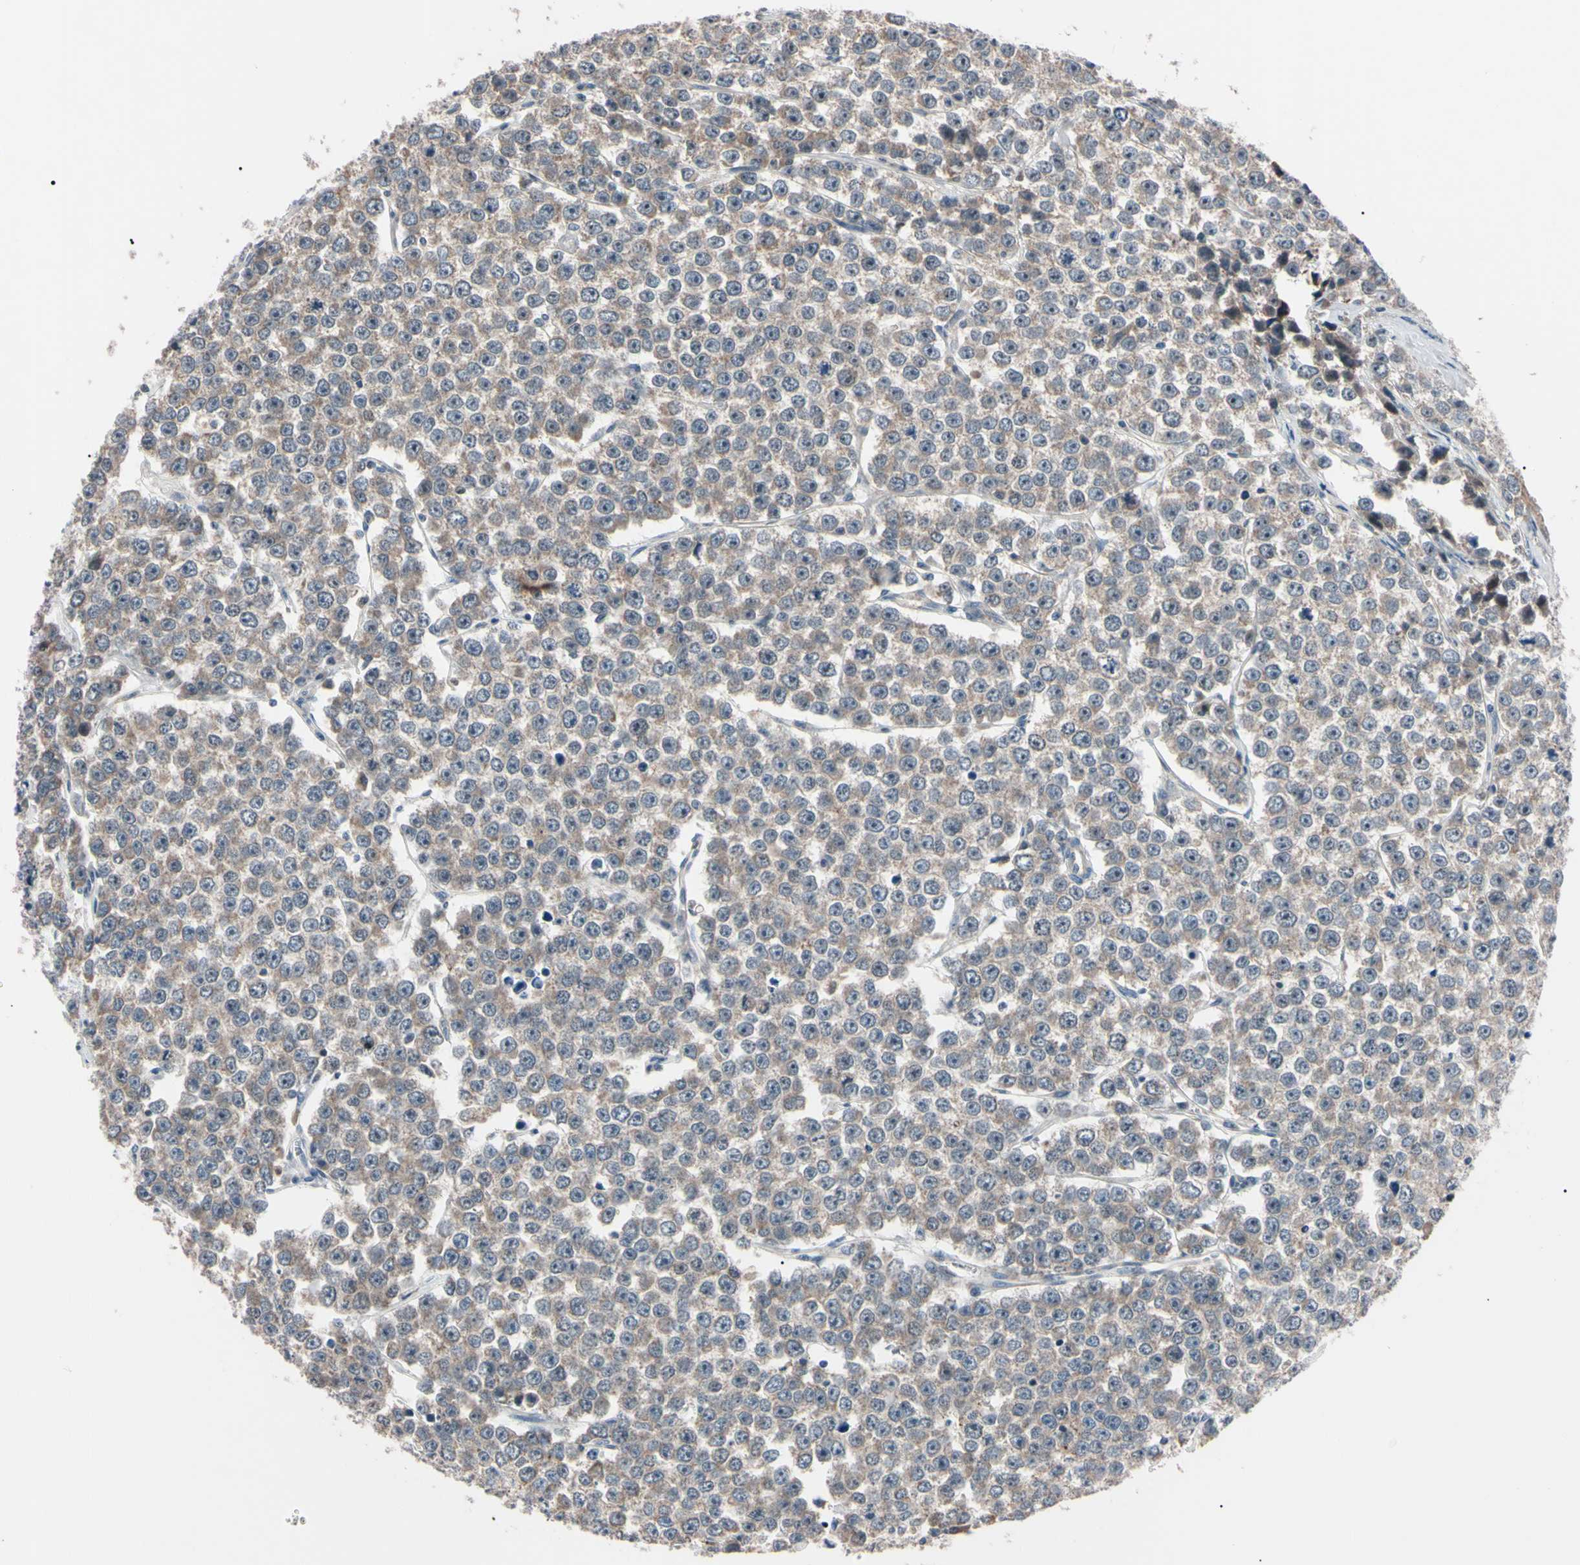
{"staining": {"intensity": "moderate", "quantity": ">75%", "location": "cytoplasmic/membranous"}, "tissue": "testis cancer", "cell_type": "Tumor cells", "image_type": "cancer", "snomed": [{"axis": "morphology", "description": "Seminoma, NOS"}, {"axis": "morphology", "description": "Carcinoma, Embryonal, NOS"}, {"axis": "topography", "description": "Testis"}], "caption": "Immunohistochemistry image of neoplastic tissue: testis cancer (embryonal carcinoma) stained using immunohistochemistry (IHC) reveals medium levels of moderate protein expression localized specifically in the cytoplasmic/membranous of tumor cells, appearing as a cytoplasmic/membranous brown color.", "gene": "TRAF5", "patient": {"sex": "male", "age": 52}}